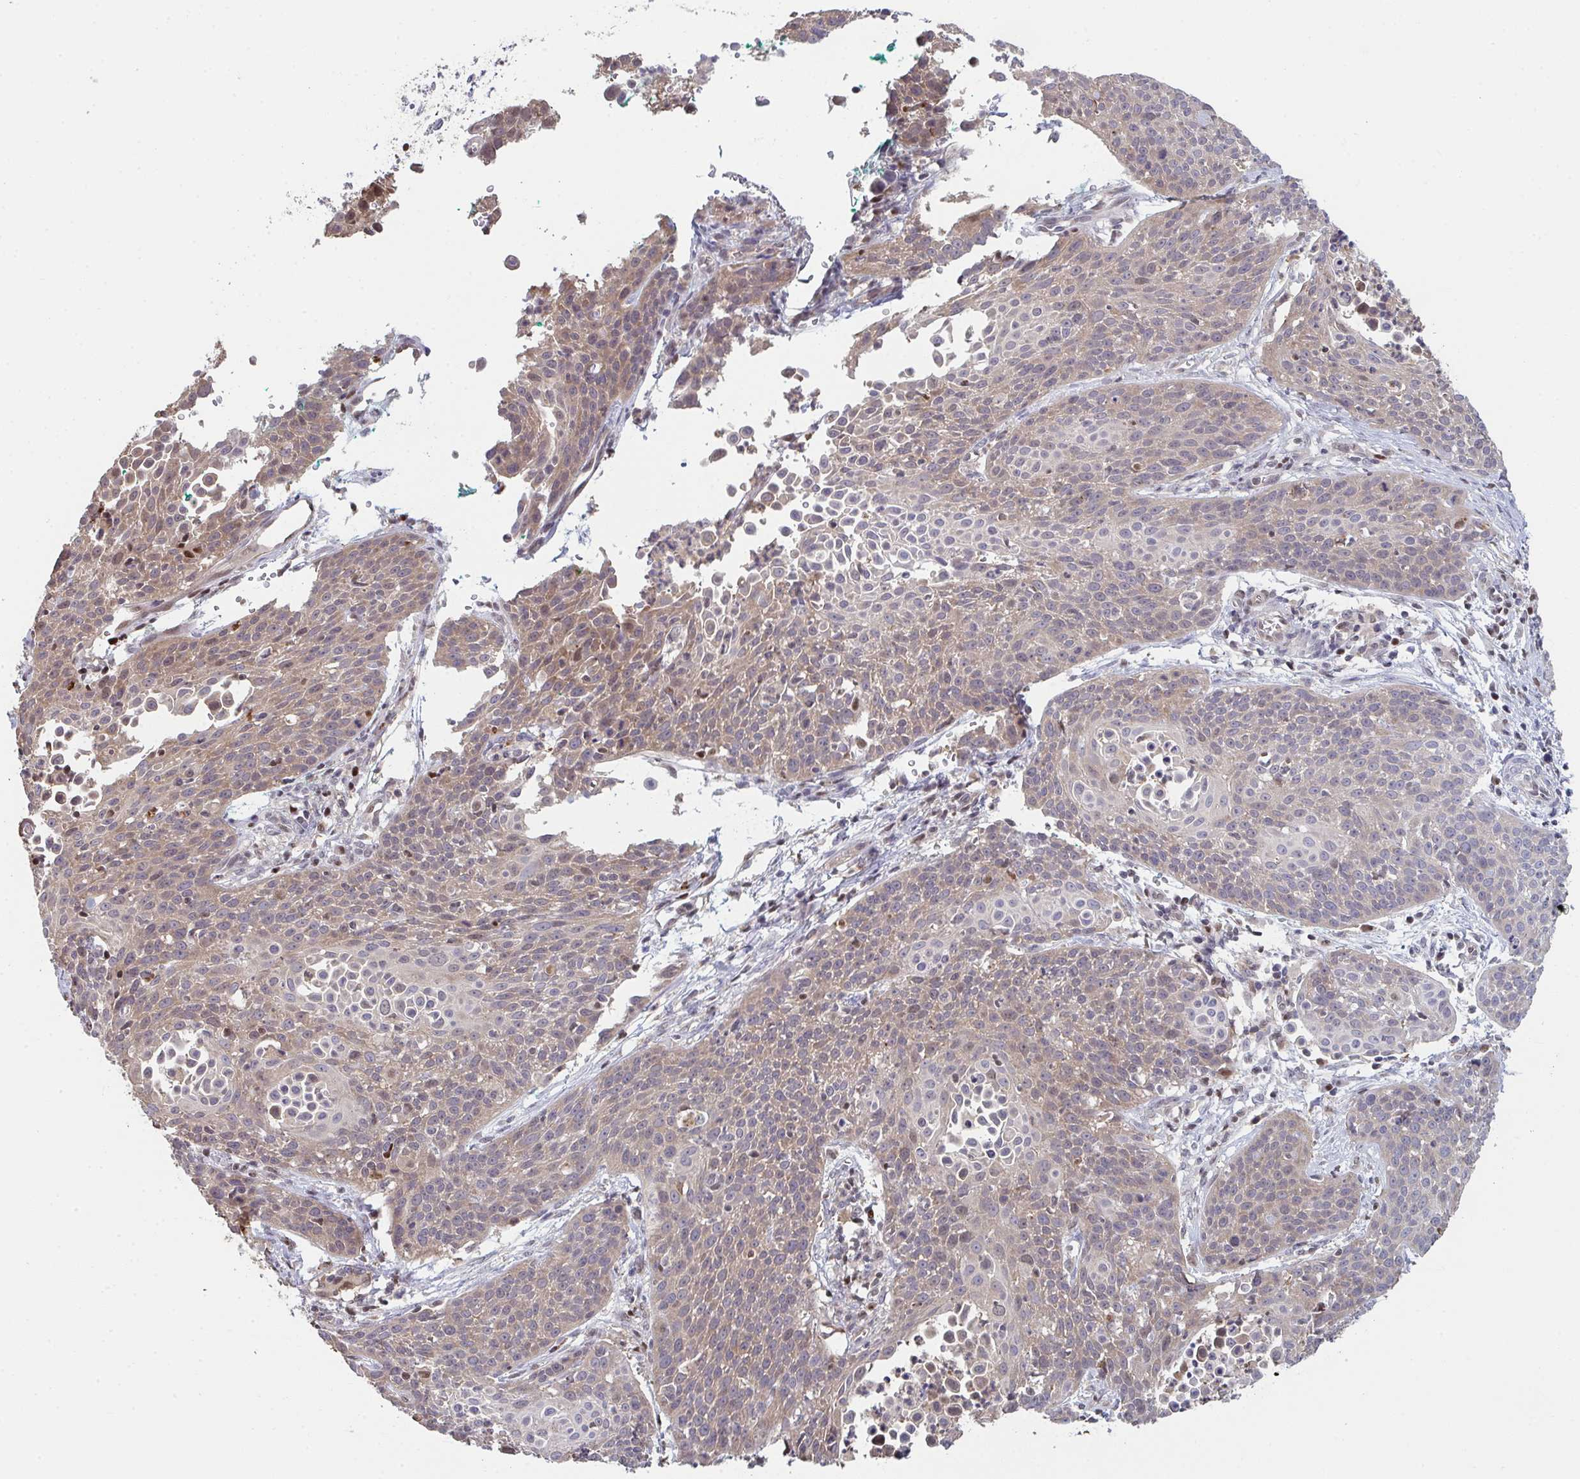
{"staining": {"intensity": "moderate", "quantity": "25%-75%", "location": "cytoplasmic/membranous"}, "tissue": "cervical cancer", "cell_type": "Tumor cells", "image_type": "cancer", "snomed": [{"axis": "morphology", "description": "Squamous cell carcinoma, NOS"}, {"axis": "topography", "description": "Cervix"}], "caption": "A medium amount of moderate cytoplasmic/membranous staining is appreciated in about 25%-75% of tumor cells in cervical squamous cell carcinoma tissue.", "gene": "ACD", "patient": {"sex": "female", "age": 38}}